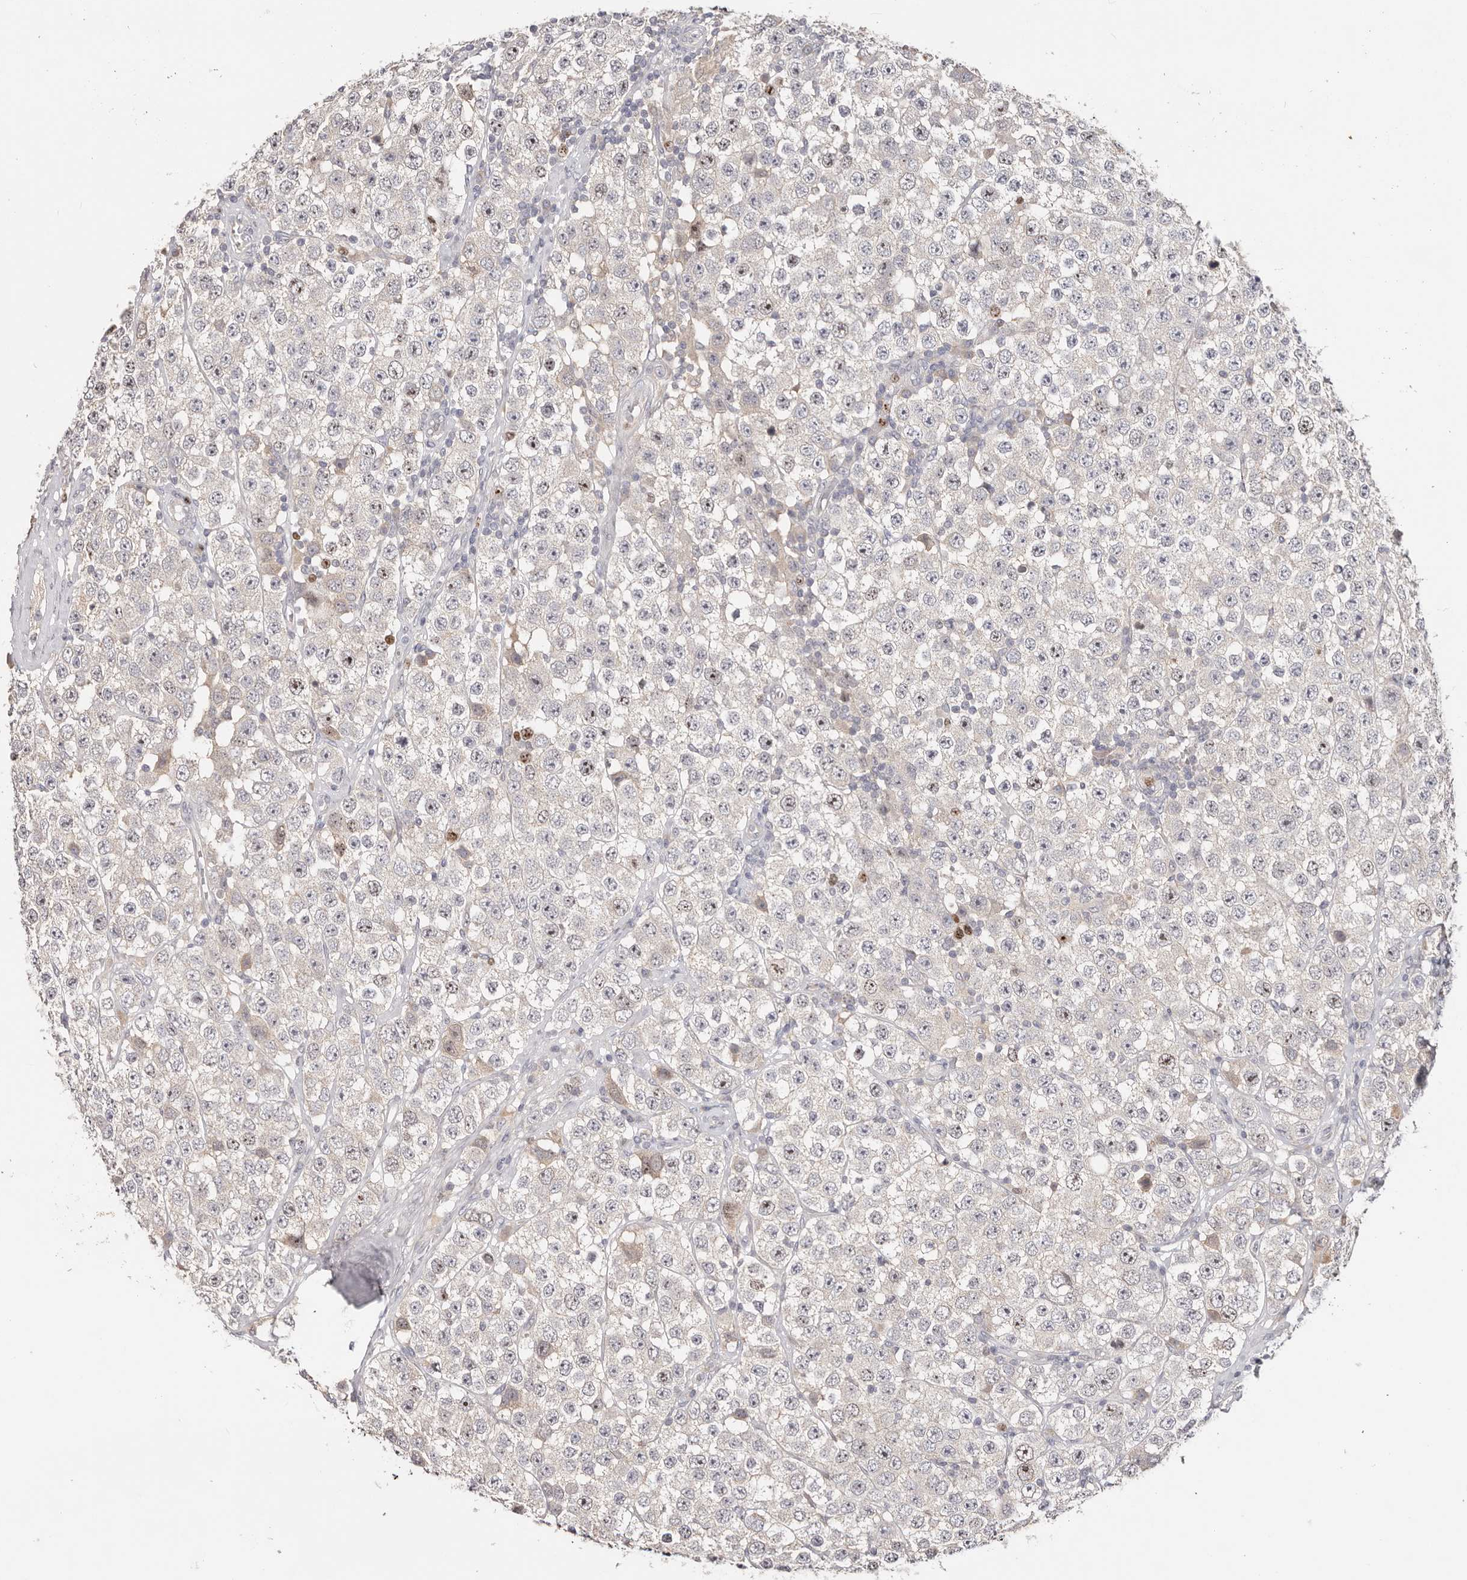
{"staining": {"intensity": "moderate", "quantity": "<25%", "location": "nuclear"}, "tissue": "testis cancer", "cell_type": "Tumor cells", "image_type": "cancer", "snomed": [{"axis": "morphology", "description": "Seminoma, NOS"}, {"axis": "topography", "description": "Testis"}], "caption": "Protein staining exhibits moderate nuclear positivity in approximately <25% of tumor cells in testis cancer (seminoma). (DAB (3,3'-diaminobenzidine) IHC, brown staining for protein, blue staining for nuclei).", "gene": "CCDC190", "patient": {"sex": "male", "age": 28}}